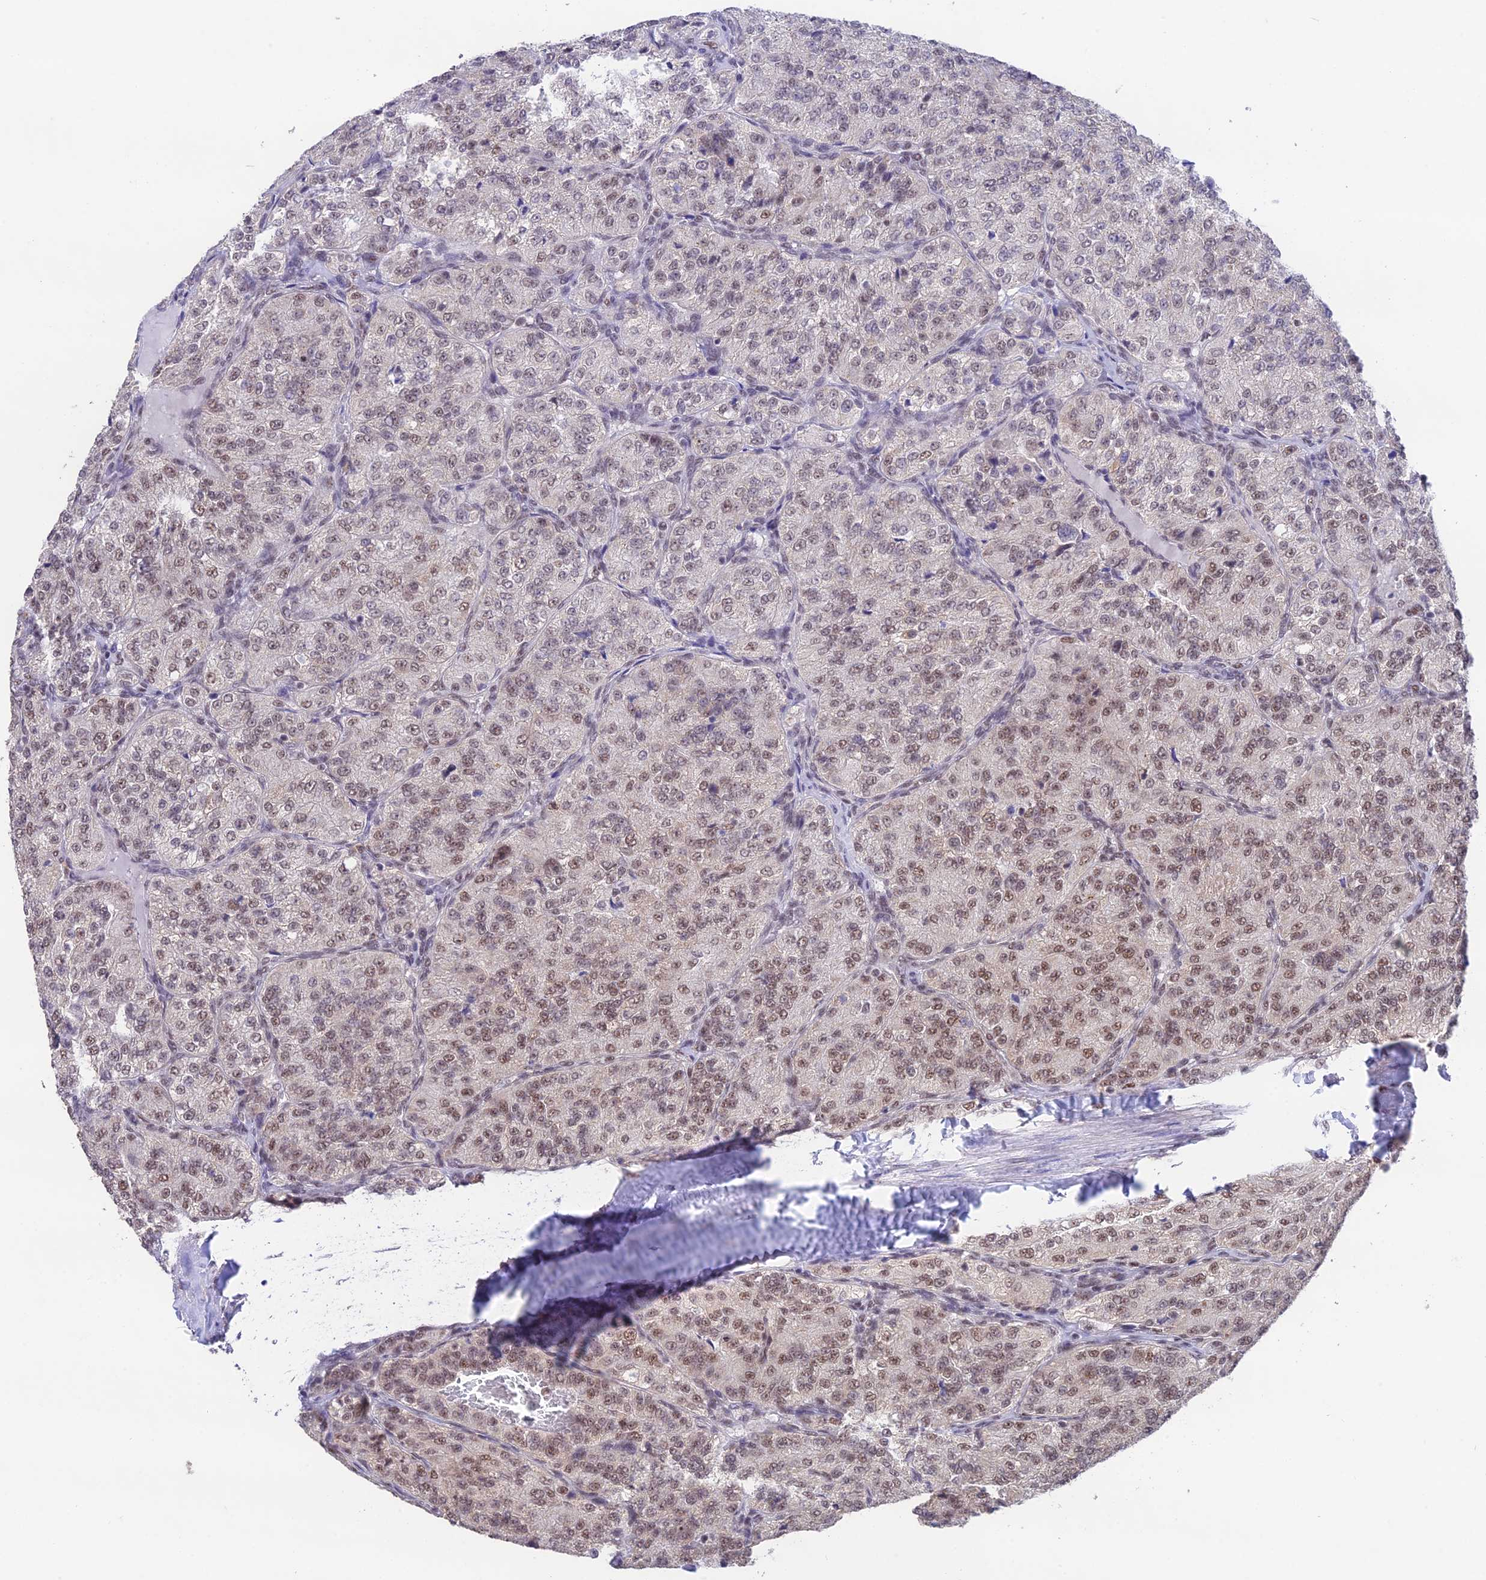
{"staining": {"intensity": "weak", "quantity": "<25%", "location": "nuclear"}, "tissue": "renal cancer", "cell_type": "Tumor cells", "image_type": "cancer", "snomed": [{"axis": "morphology", "description": "Adenocarcinoma, NOS"}, {"axis": "topography", "description": "Kidney"}], "caption": "This is a histopathology image of immunohistochemistry staining of renal cancer, which shows no positivity in tumor cells. (DAB IHC, high magnification).", "gene": "THOC7", "patient": {"sex": "female", "age": 63}}